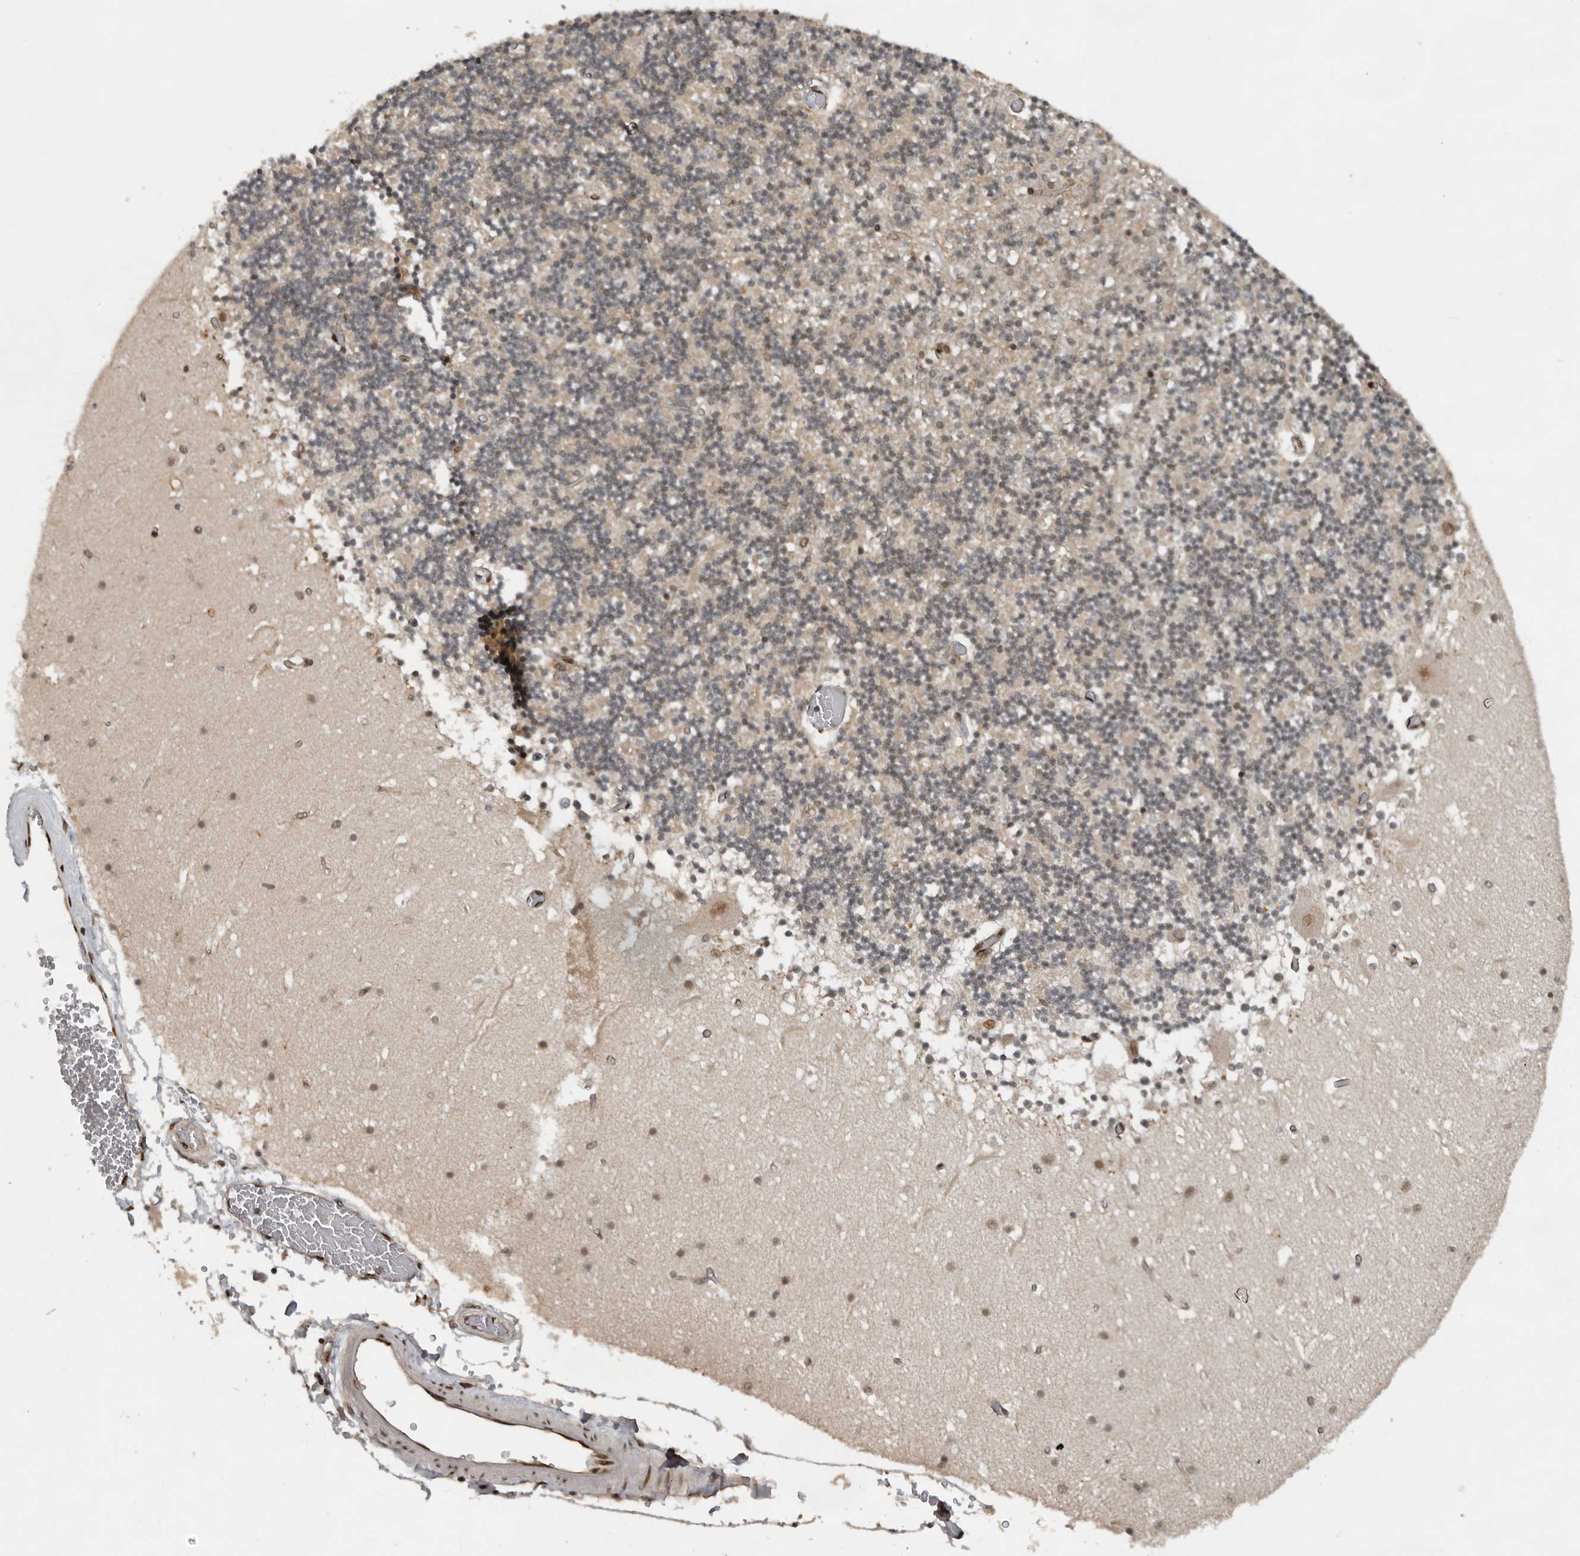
{"staining": {"intensity": "weak", "quantity": ">75%", "location": "nuclear"}, "tissue": "cerebellum", "cell_type": "Cells in granular layer", "image_type": "normal", "snomed": [{"axis": "morphology", "description": "Normal tissue, NOS"}, {"axis": "topography", "description": "Cerebellum"}], "caption": "Immunohistochemical staining of unremarkable cerebellum reveals weak nuclear protein staining in about >75% of cells in granular layer.", "gene": "CDC27", "patient": {"sex": "female", "age": 28}}